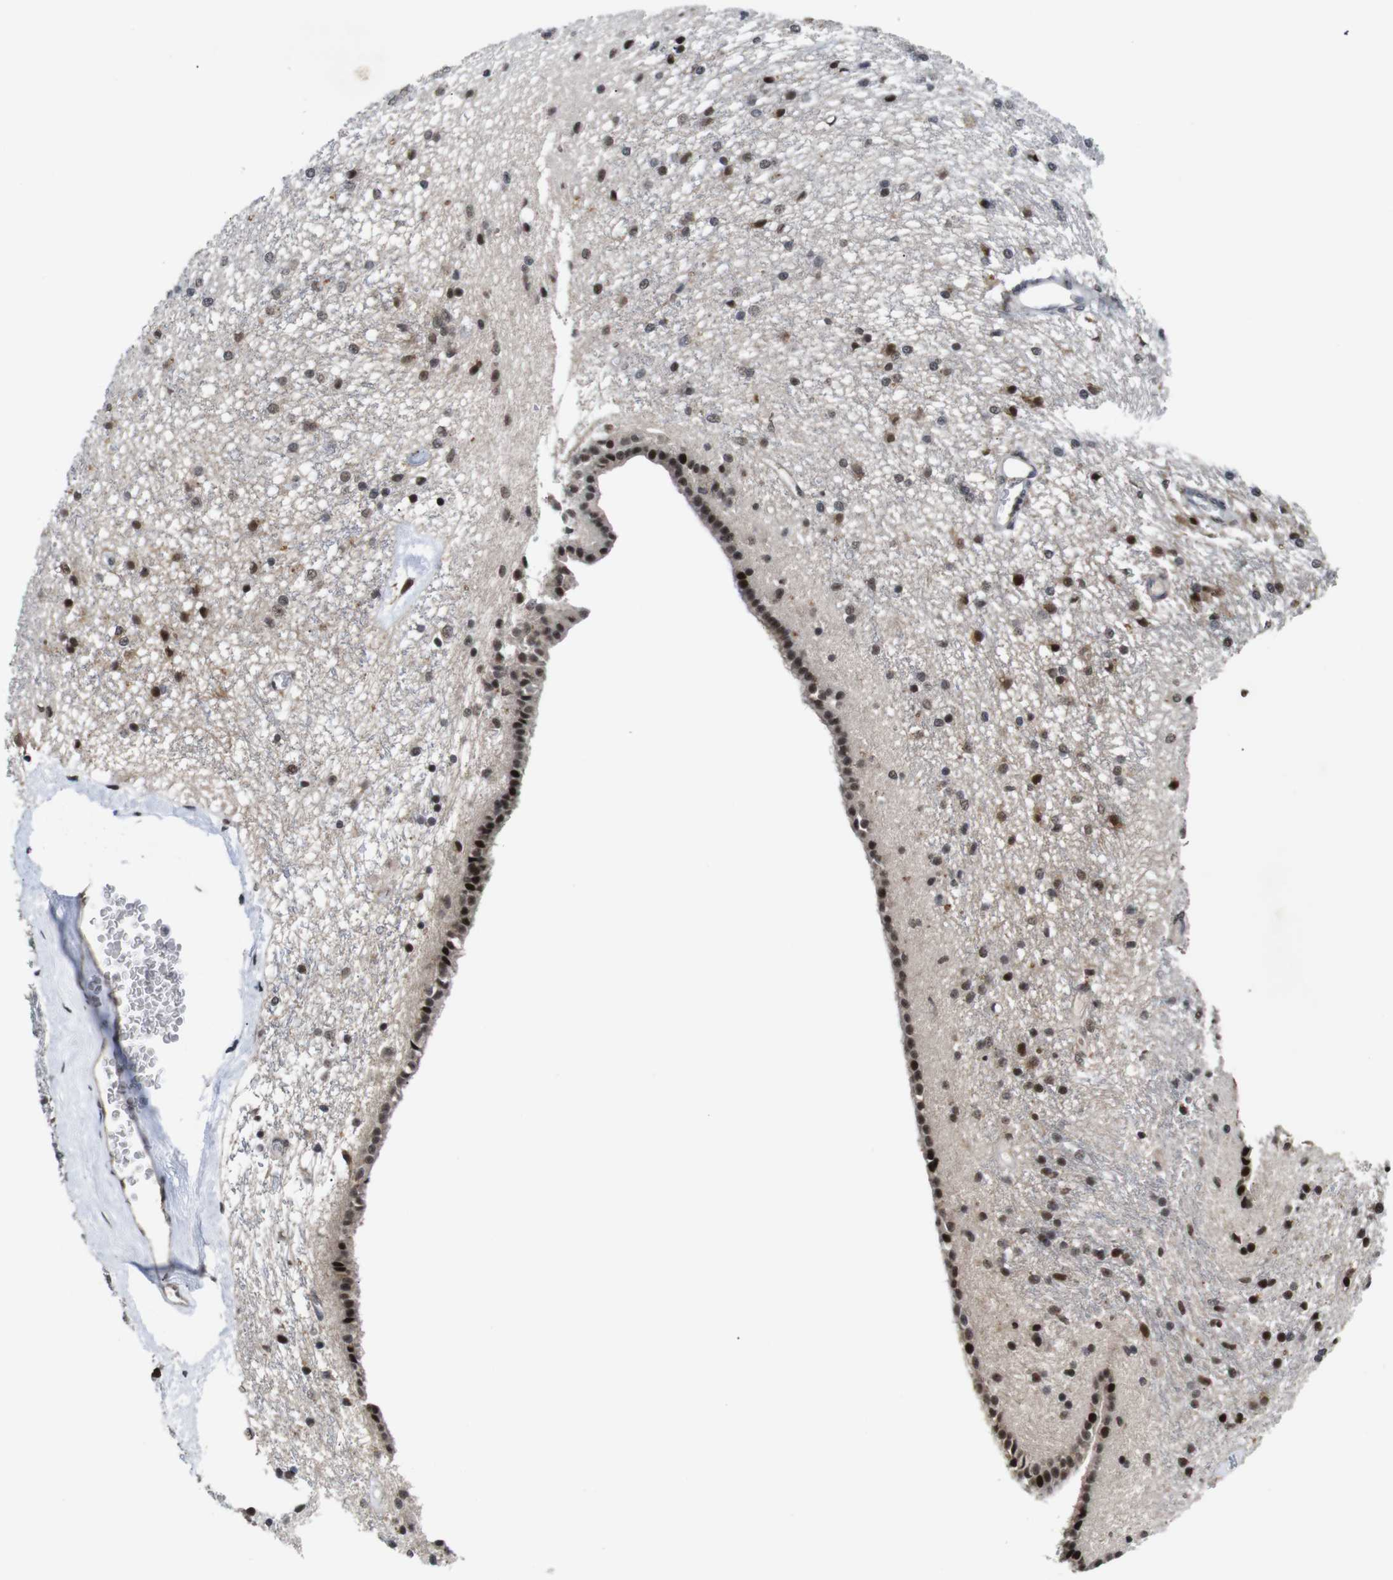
{"staining": {"intensity": "moderate", "quantity": "25%-75%", "location": "cytoplasmic/membranous,nuclear"}, "tissue": "caudate", "cell_type": "Glial cells", "image_type": "normal", "snomed": [{"axis": "morphology", "description": "Normal tissue, NOS"}, {"axis": "topography", "description": "Lateral ventricle wall"}], "caption": "DAB (3,3'-diaminobenzidine) immunohistochemical staining of normal caudate reveals moderate cytoplasmic/membranous,nuclear protein staining in approximately 25%-75% of glial cells.", "gene": "EIF4G1", "patient": {"sex": "female", "age": 19}}